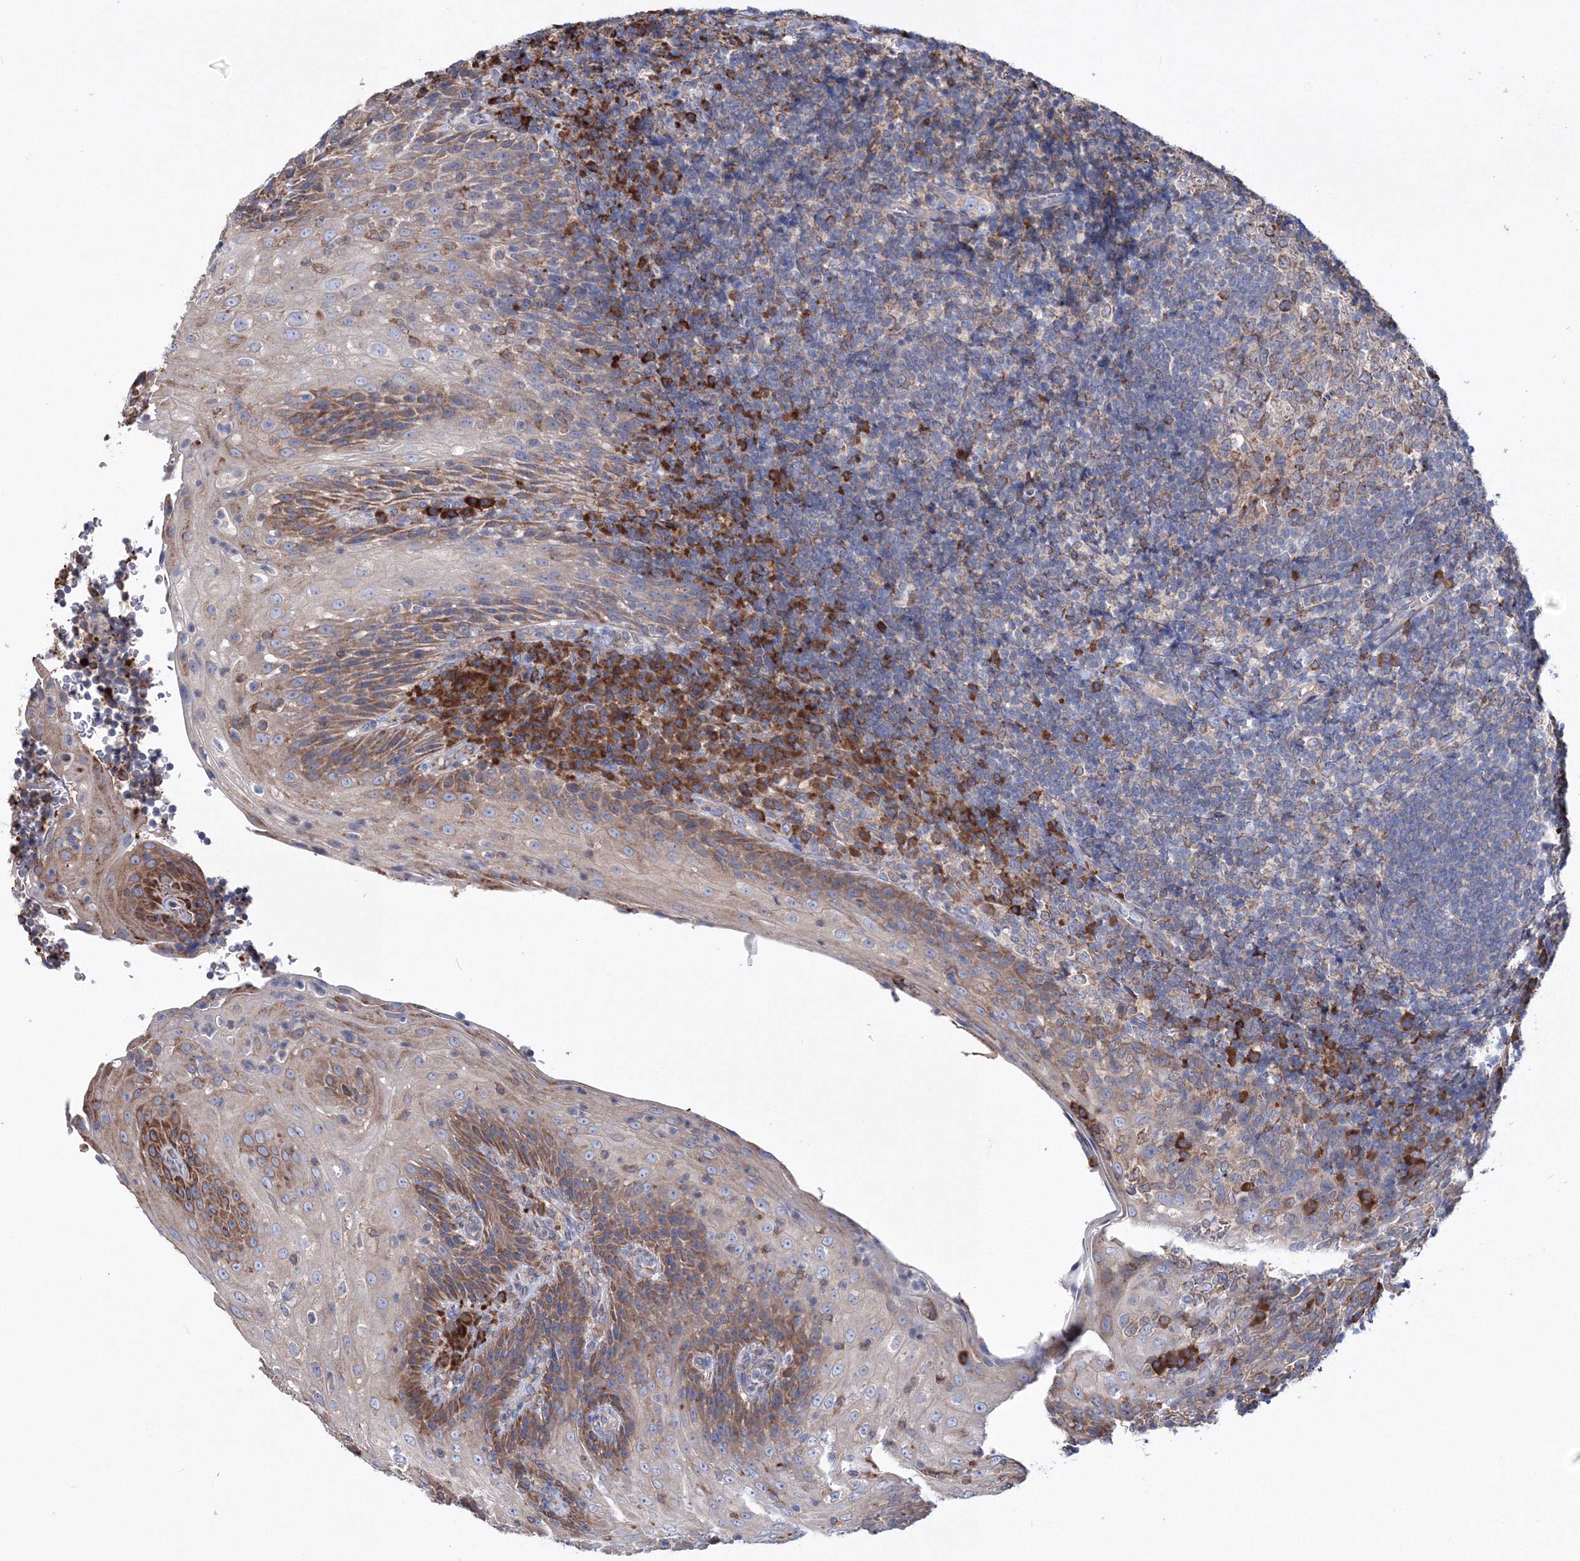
{"staining": {"intensity": "strong", "quantity": "<25%", "location": "cytoplasmic/membranous"}, "tissue": "tonsil", "cell_type": "Germinal center cells", "image_type": "normal", "snomed": [{"axis": "morphology", "description": "Normal tissue, NOS"}, {"axis": "topography", "description": "Tonsil"}], "caption": "Immunohistochemical staining of unremarkable human tonsil reveals strong cytoplasmic/membranous protein positivity in about <25% of germinal center cells.", "gene": "VPS8", "patient": {"sex": "male", "age": 37}}